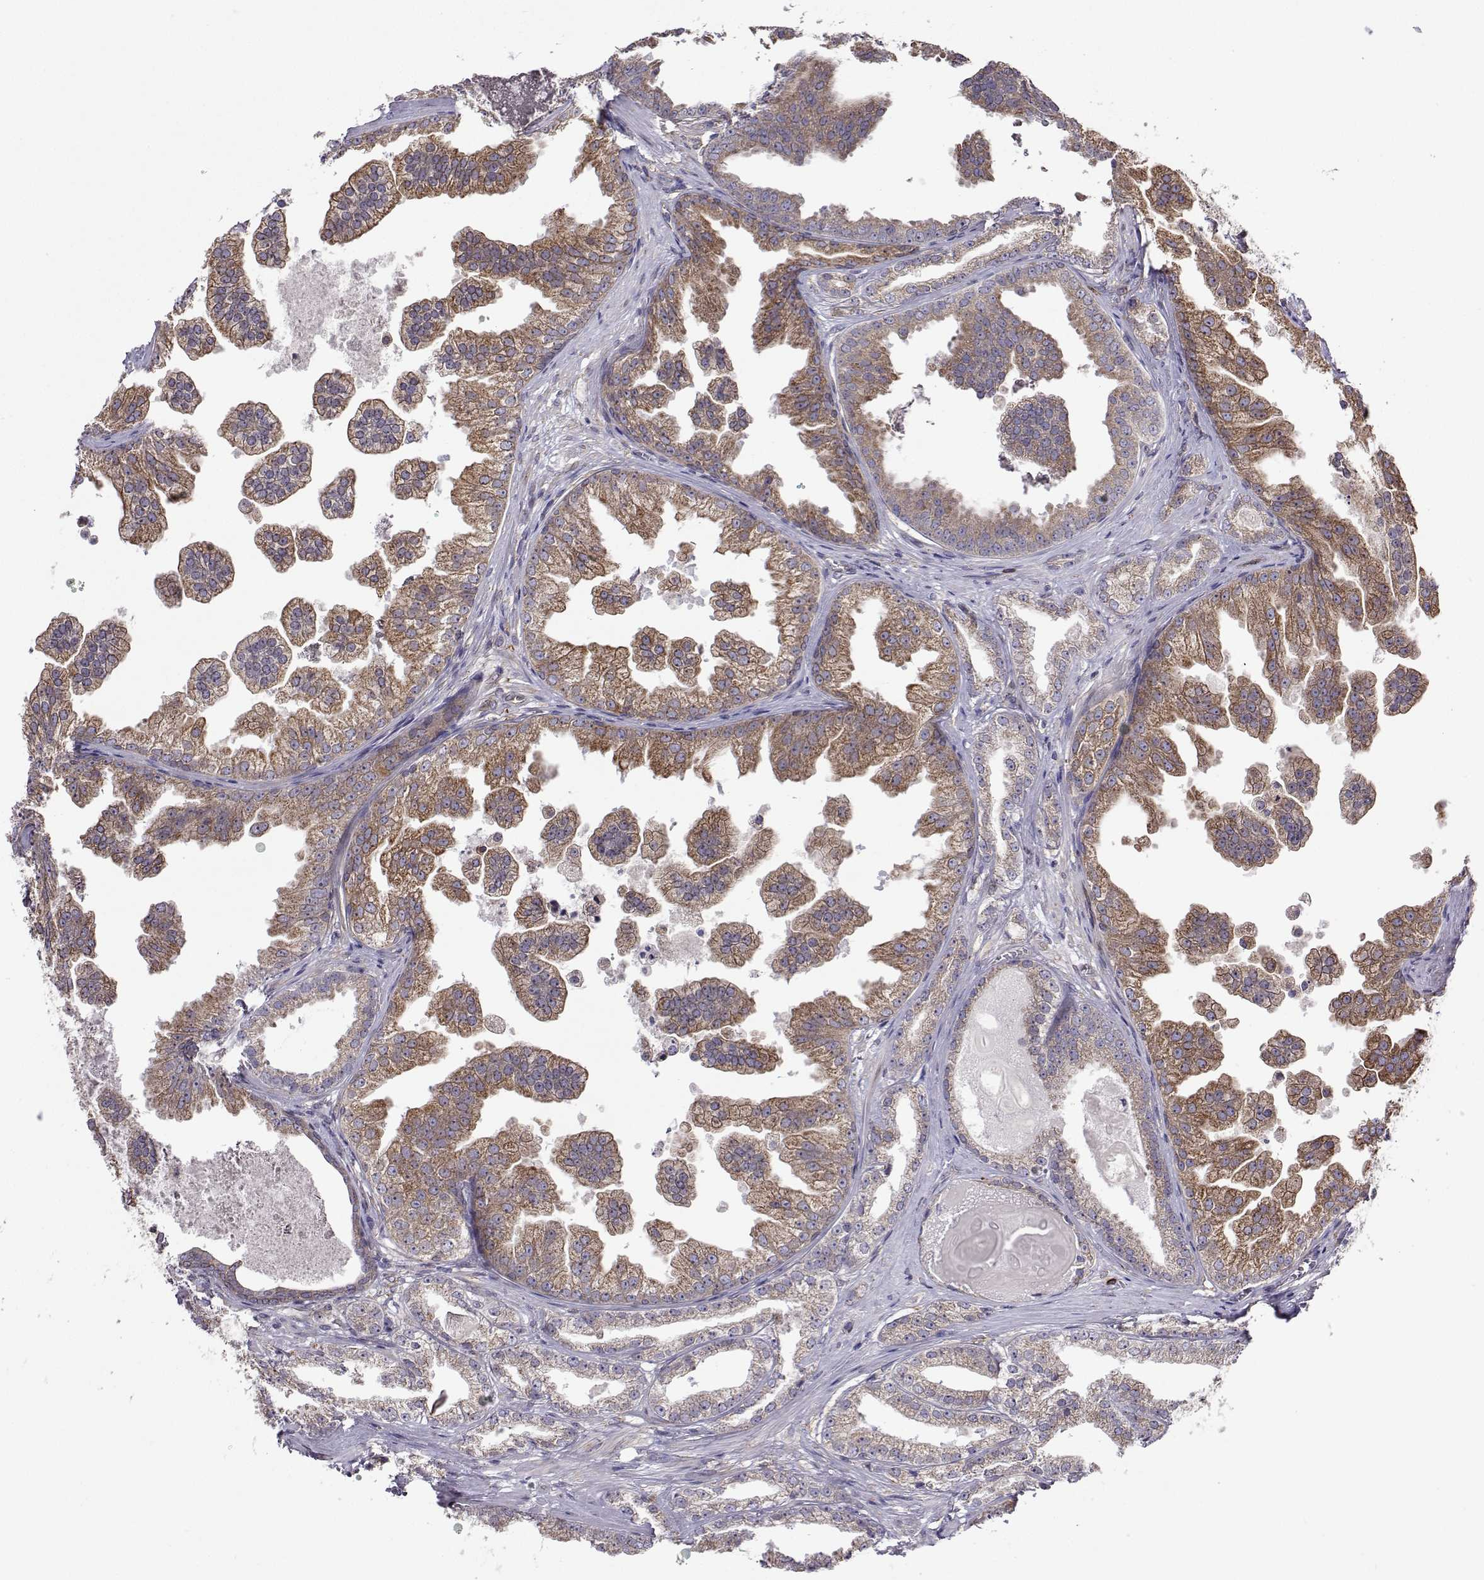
{"staining": {"intensity": "moderate", "quantity": "25%-75%", "location": "cytoplasmic/membranous"}, "tissue": "prostate cancer", "cell_type": "Tumor cells", "image_type": "cancer", "snomed": [{"axis": "morphology", "description": "Adenocarcinoma, Low grade"}, {"axis": "topography", "description": "Prostate"}], "caption": "About 25%-75% of tumor cells in prostate cancer (low-grade adenocarcinoma) reveal moderate cytoplasmic/membranous protein positivity as visualized by brown immunohistochemical staining.", "gene": "PGRMC2", "patient": {"sex": "male", "age": 65}}